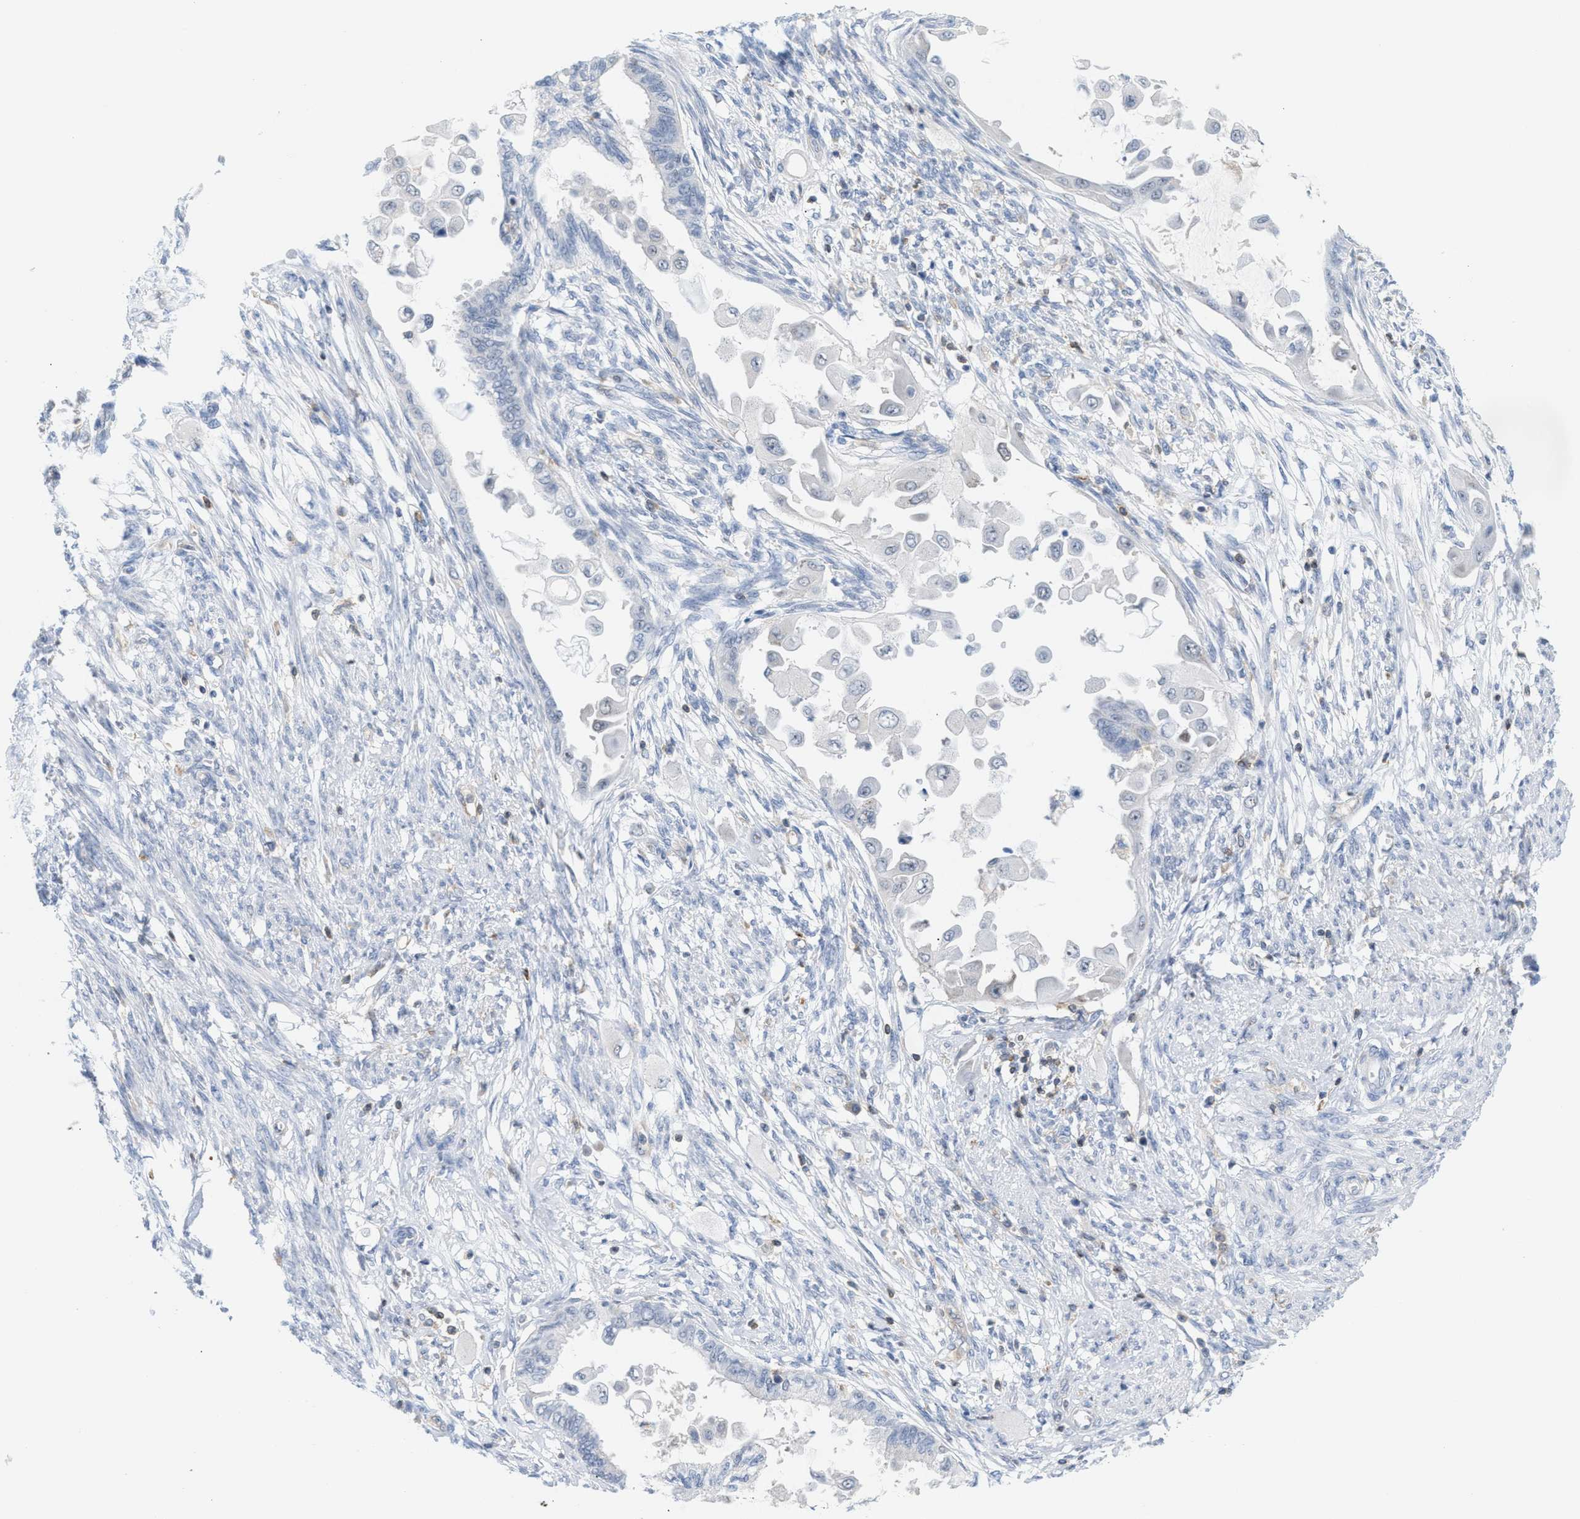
{"staining": {"intensity": "negative", "quantity": "none", "location": "none"}, "tissue": "cervical cancer", "cell_type": "Tumor cells", "image_type": "cancer", "snomed": [{"axis": "morphology", "description": "Normal tissue, NOS"}, {"axis": "morphology", "description": "Adenocarcinoma, NOS"}, {"axis": "topography", "description": "Cervix"}, {"axis": "topography", "description": "Endometrium"}], "caption": "A high-resolution micrograph shows immunohistochemistry (IHC) staining of cervical cancer (adenocarcinoma), which displays no significant positivity in tumor cells.", "gene": "IL16", "patient": {"sex": "female", "age": 86}}